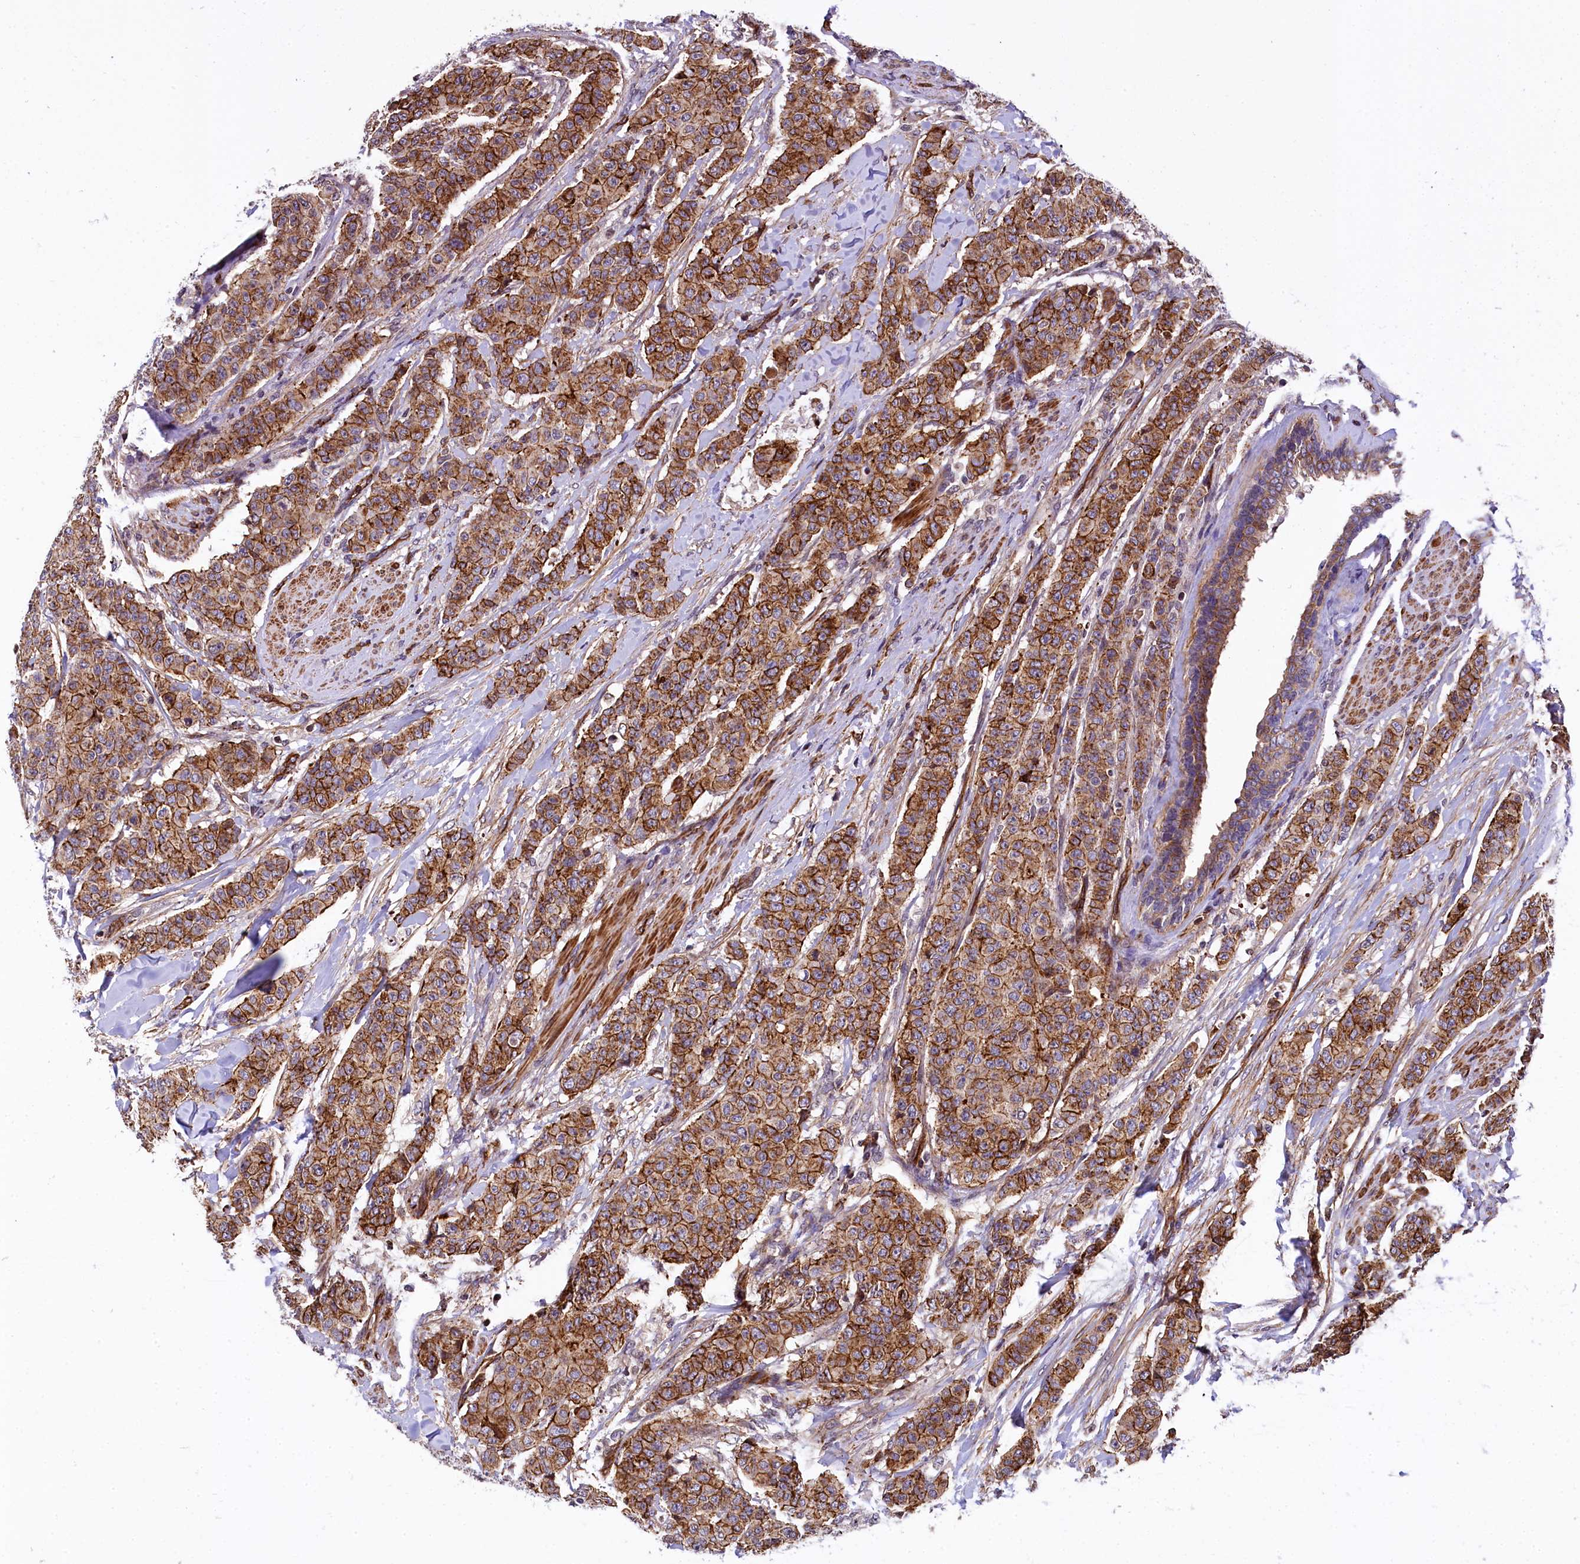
{"staining": {"intensity": "strong", "quantity": ">75%", "location": "cytoplasmic/membranous"}, "tissue": "breast cancer", "cell_type": "Tumor cells", "image_type": "cancer", "snomed": [{"axis": "morphology", "description": "Duct carcinoma"}, {"axis": "topography", "description": "Breast"}], "caption": "Breast cancer (invasive ductal carcinoma) was stained to show a protein in brown. There is high levels of strong cytoplasmic/membranous expression in about >75% of tumor cells. The staining was performed using DAB (3,3'-diaminobenzidine) to visualize the protein expression in brown, while the nuclei were stained in blue with hematoxylin (Magnification: 20x).", "gene": "ZNF2", "patient": {"sex": "female", "age": 40}}